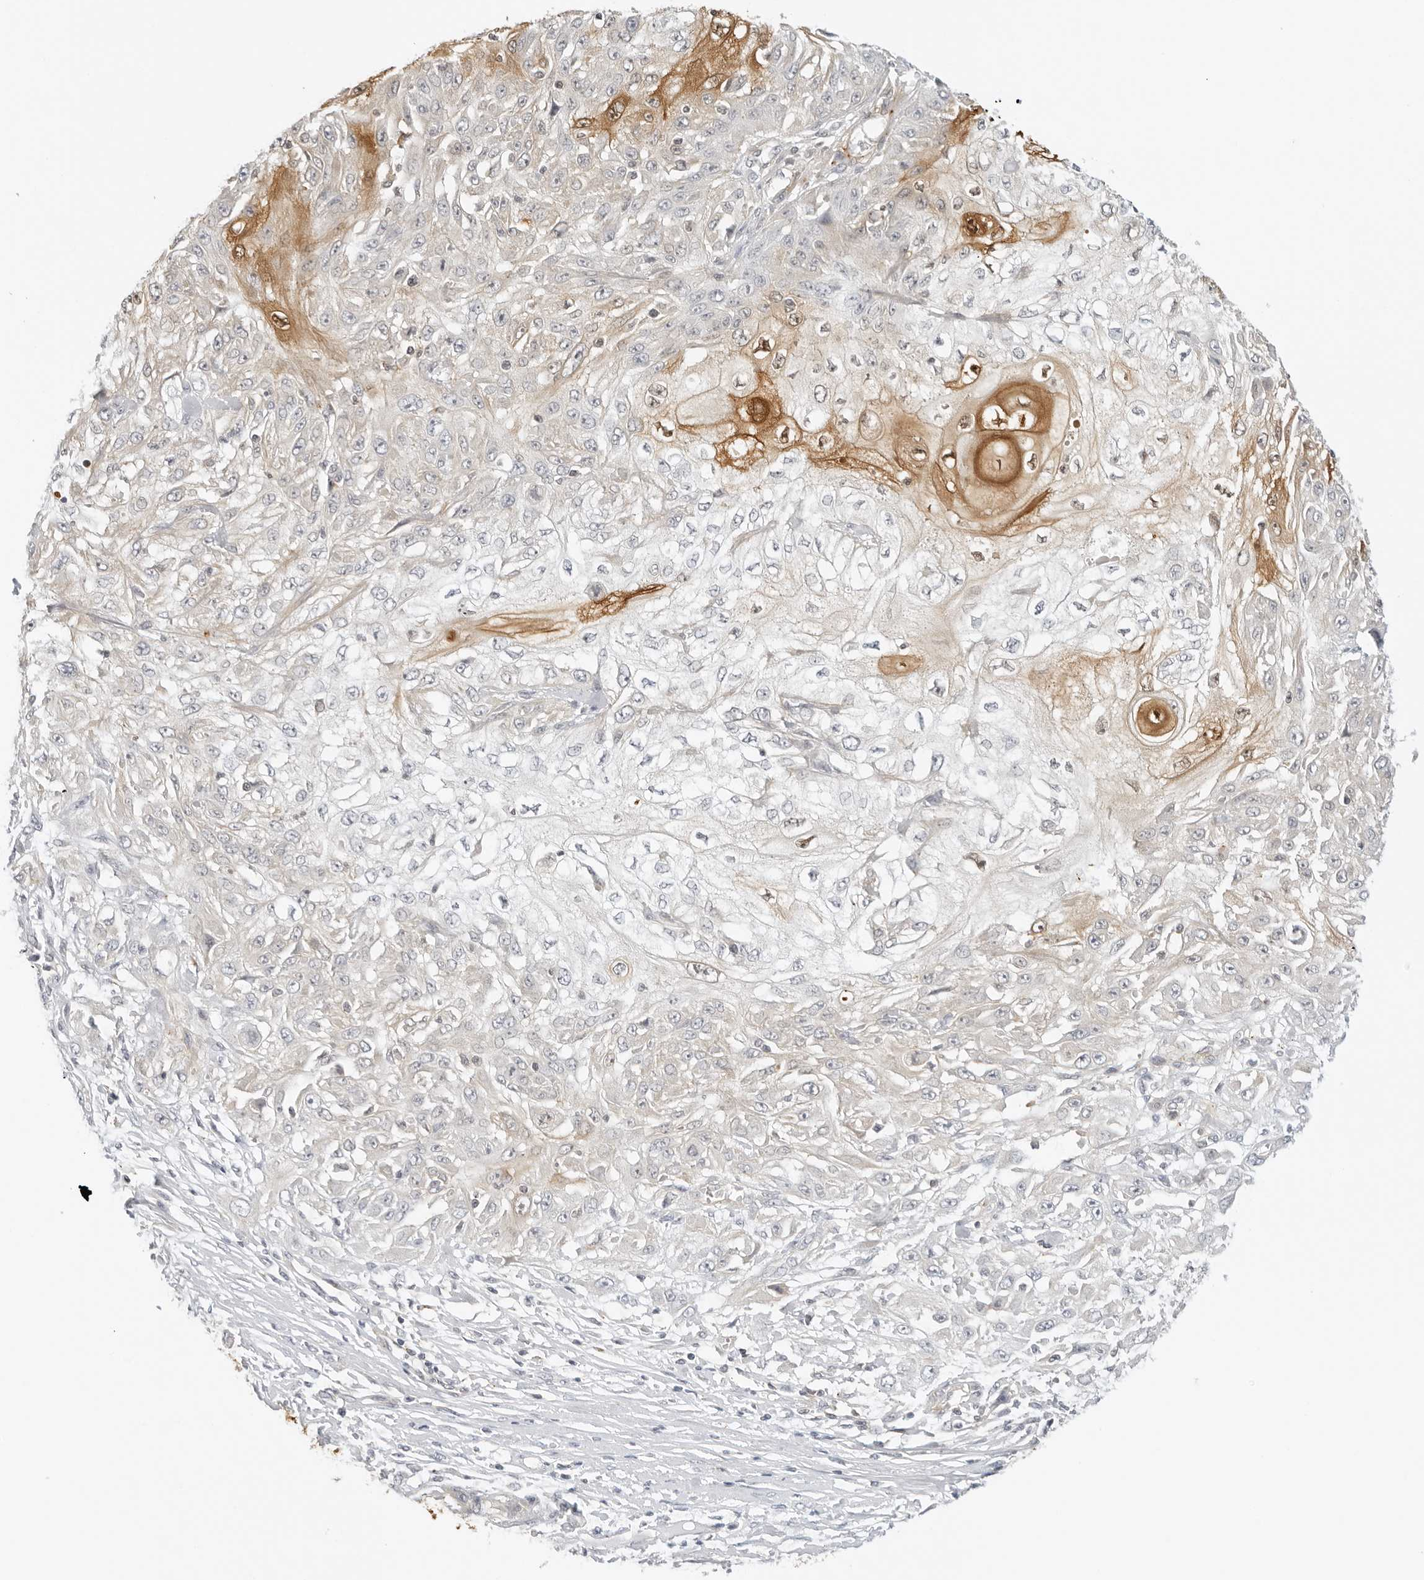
{"staining": {"intensity": "moderate", "quantity": "<25%", "location": "cytoplasmic/membranous"}, "tissue": "skin cancer", "cell_type": "Tumor cells", "image_type": "cancer", "snomed": [{"axis": "morphology", "description": "Squamous cell carcinoma, NOS"}, {"axis": "morphology", "description": "Squamous cell carcinoma, metastatic, NOS"}, {"axis": "topography", "description": "Skin"}, {"axis": "topography", "description": "Lymph node"}], "caption": "Immunohistochemical staining of human skin metastatic squamous cell carcinoma displays low levels of moderate cytoplasmic/membranous positivity in approximately <25% of tumor cells. The protein is stained brown, and the nuclei are stained in blue (DAB (3,3'-diaminobenzidine) IHC with brightfield microscopy, high magnification).", "gene": "OSCP1", "patient": {"sex": "male", "age": 75}}